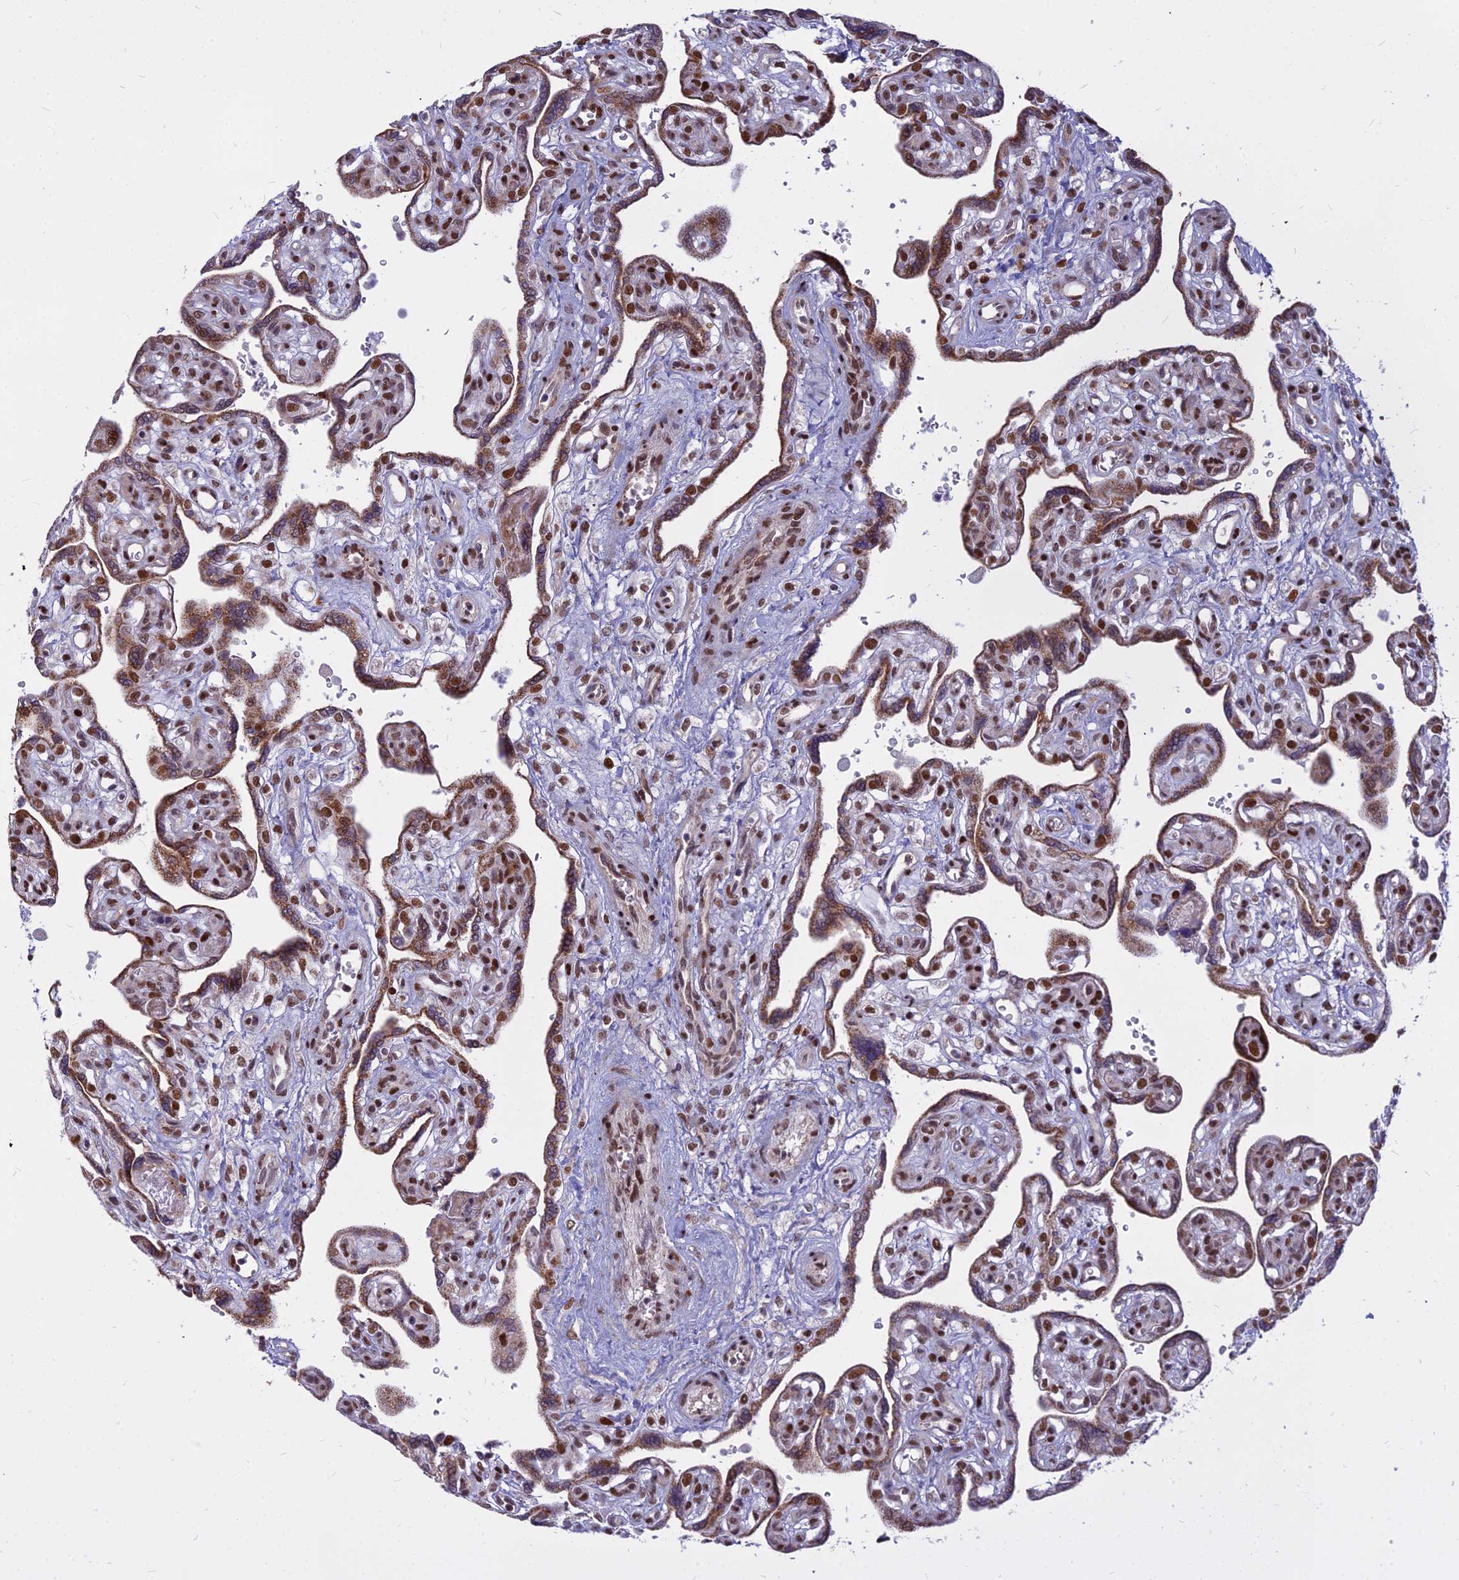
{"staining": {"intensity": "moderate", "quantity": ">75%", "location": "cytoplasmic/membranous,nuclear"}, "tissue": "placenta", "cell_type": "Trophoblastic cells", "image_type": "normal", "snomed": [{"axis": "morphology", "description": "Normal tissue, NOS"}, {"axis": "topography", "description": "Placenta"}], "caption": "Placenta stained with DAB immunohistochemistry (IHC) displays medium levels of moderate cytoplasmic/membranous,nuclear staining in approximately >75% of trophoblastic cells. Immunohistochemistry stains the protein of interest in brown and the nuclei are stained blue.", "gene": "ALG10B", "patient": {"sex": "female", "age": 39}}